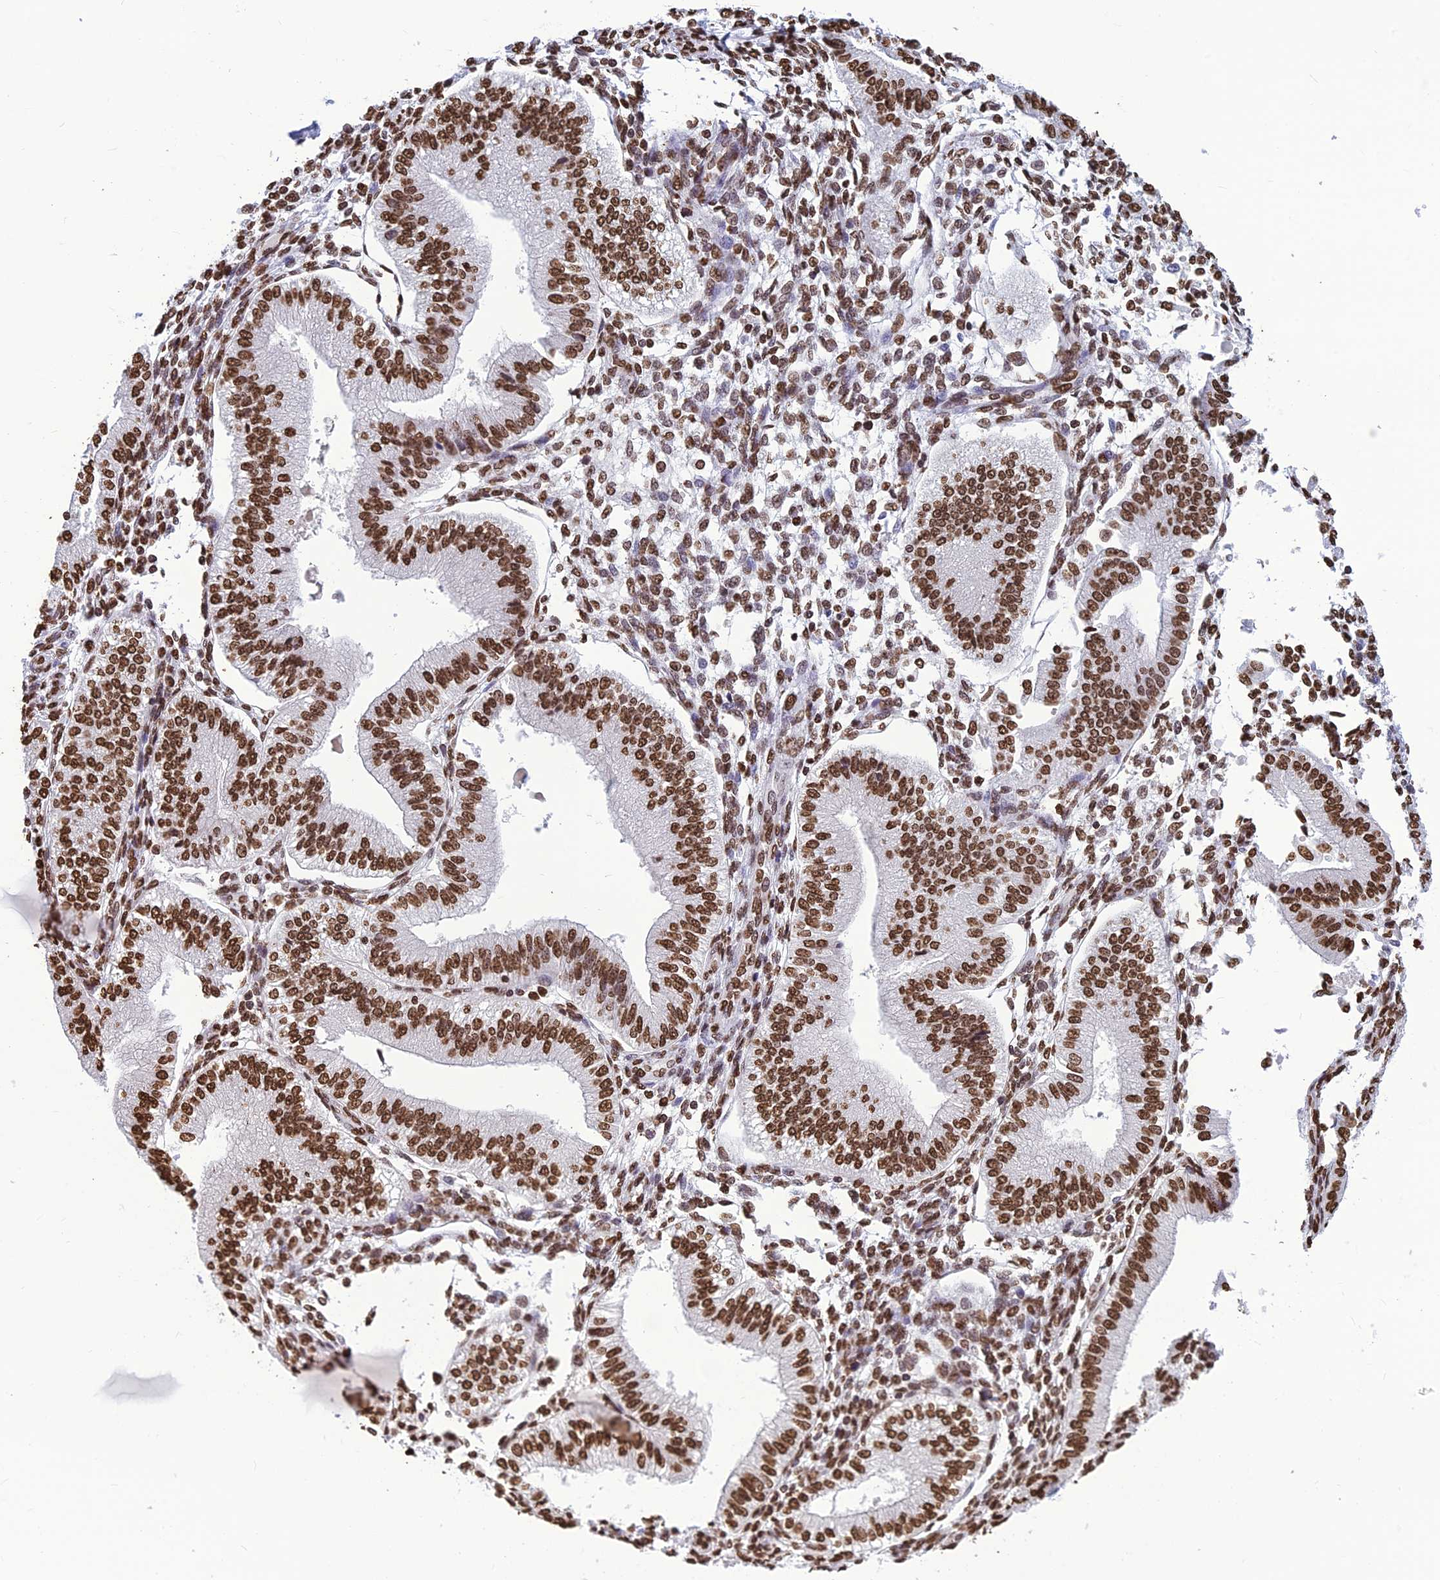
{"staining": {"intensity": "moderate", "quantity": "25%-75%", "location": "nuclear"}, "tissue": "endometrium", "cell_type": "Cells in endometrial stroma", "image_type": "normal", "snomed": [{"axis": "morphology", "description": "Normal tissue, NOS"}, {"axis": "topography", "description": "Endometrium"}], "caption": "Brown immunohistochemical staining in unremarkable human endometrium shows moderate nuclear positivity in approximately 25%-75% of cells in endometrial stroma.", "gene": "AKAP17A", "patient": {"sex": "female", "age": 39}}